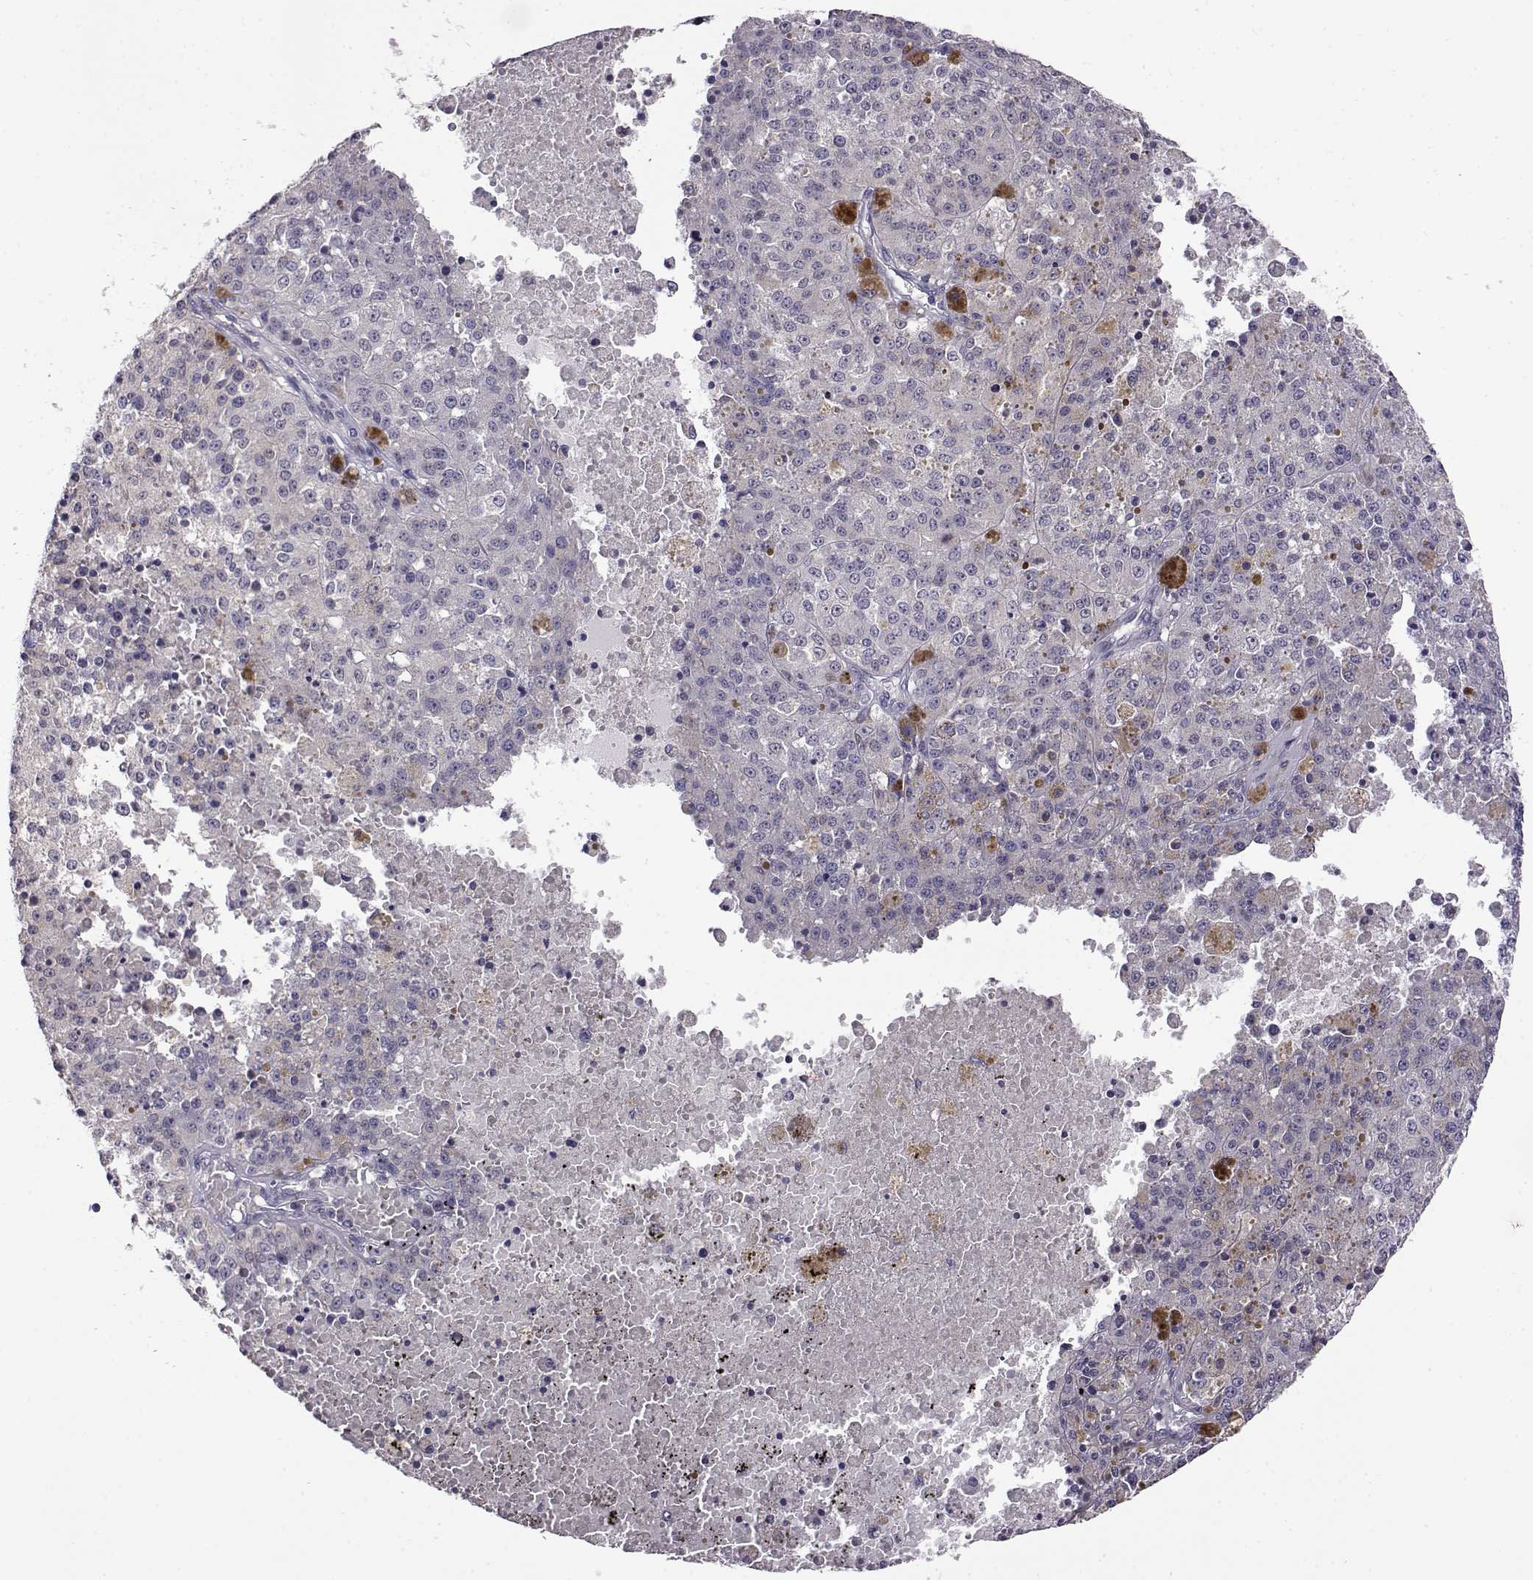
{"staining": {"intensity": "negative", "quantity": "none", "location": "none"}, "tissue": "melanoma", "cell_type": "Tumor cells", "image_type": "cancer", "snomed": [{"axis": "morphology", "description": "Malignant melanoma, Metastatic site"}, {"axis": "topography", "description": "Lymph node"}], "caption": "Tumor cells are negative for brown protein staining in melanoma.", "gene": "AKR1B1", "patient": {"sex": "female", "age": 64}}